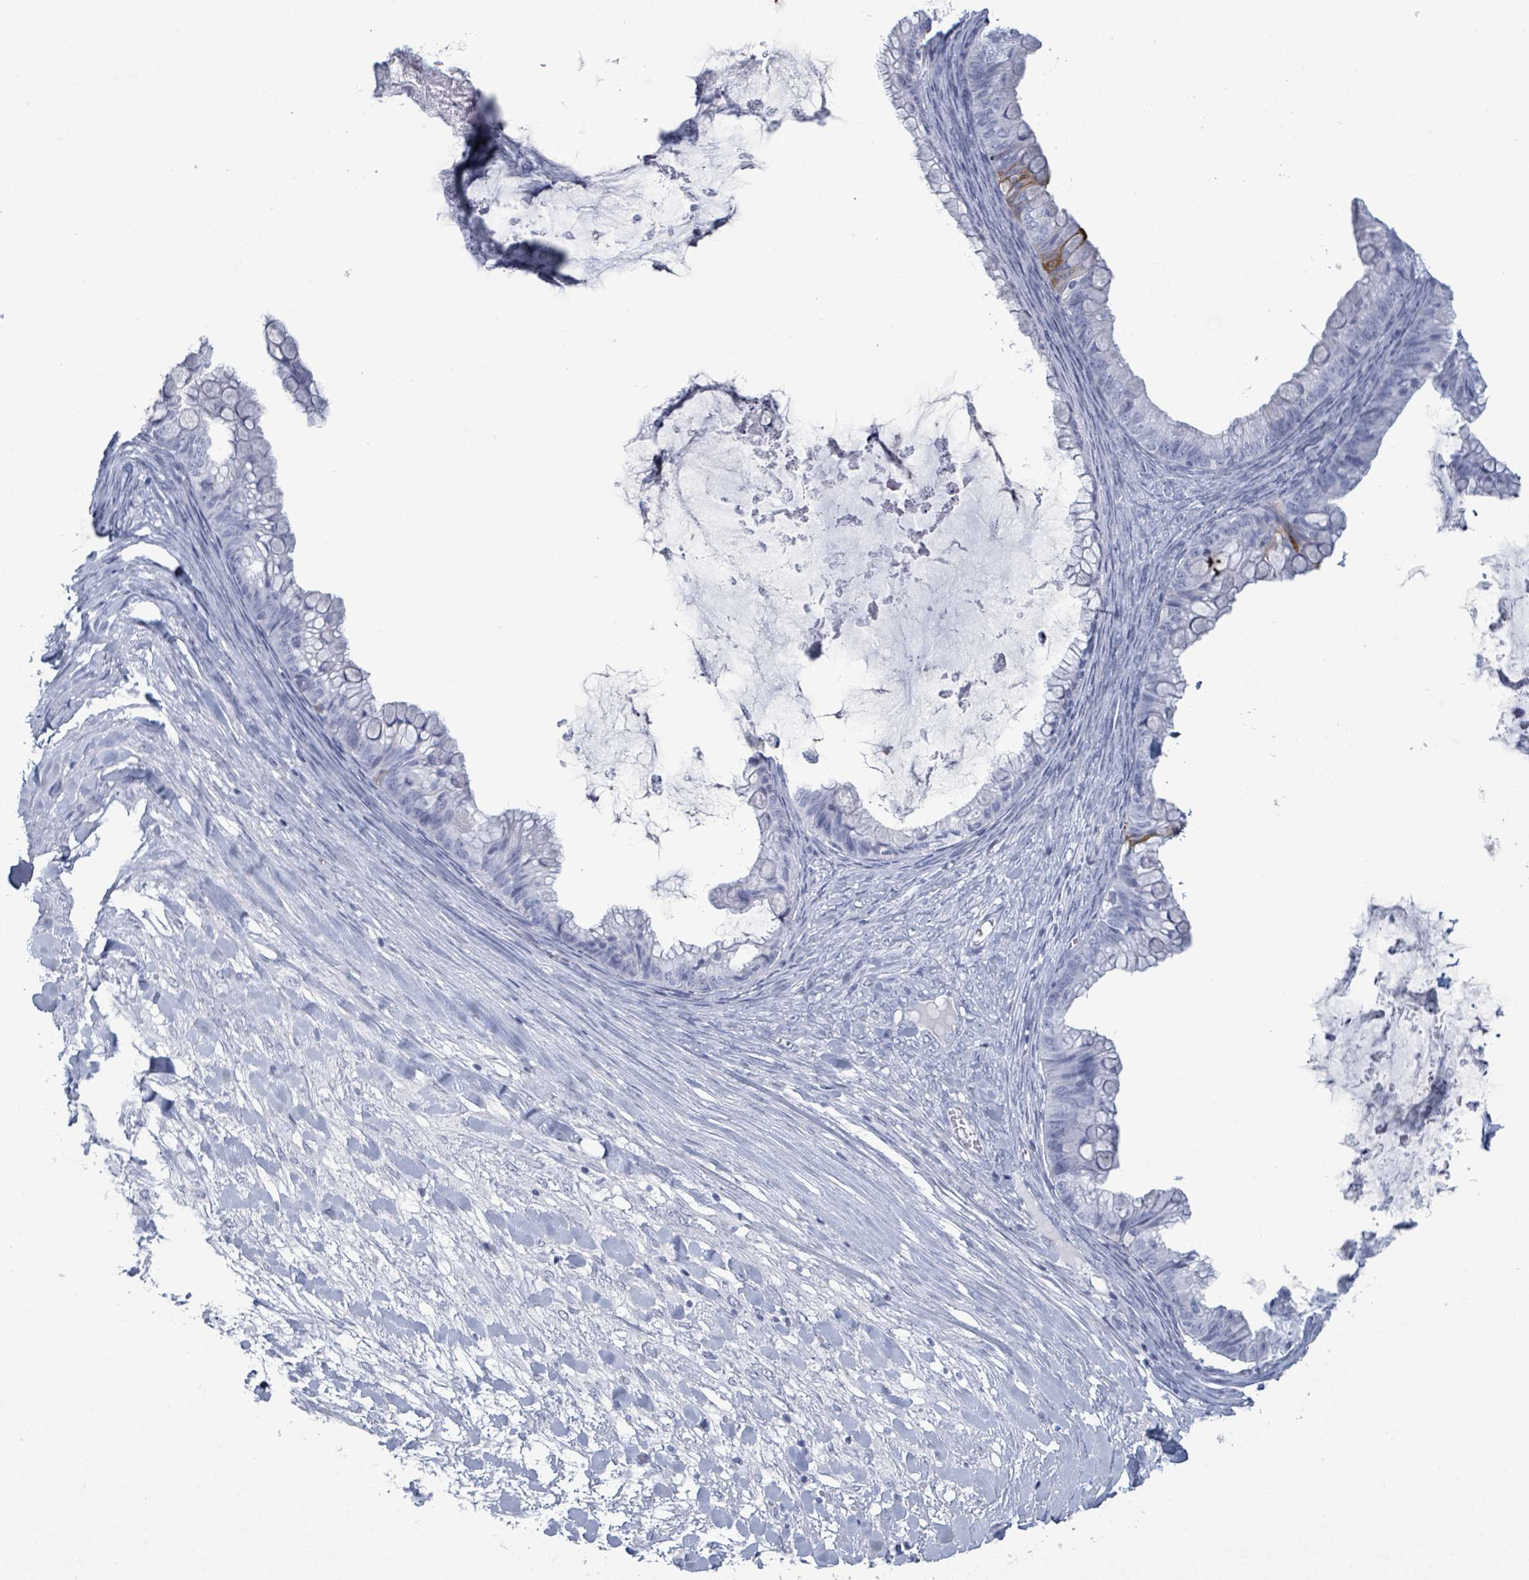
{"staining": {"intensity": "negative", "quantity": "none", "location": "none"}, "tissue": "ovarian cancer", "cell_type": "Tumor cells", "image_type": "cancer", "snomed": [{"axis": "morphology", "description": "Cystadenocarcinoma, mucinous, NOS"}, {"axis": "topography", "description": "Ovary"}], "caption": "A high-resolution image shows immunohistochemistry staining of ovarian cancer, which reveals no significant positivity in tumor cells. (DAB immunohistochemistry visualized using brightfield microscopy, high magnification).", "gene": "ZNF771", "patient": {"sex": "female", "age": 35}}